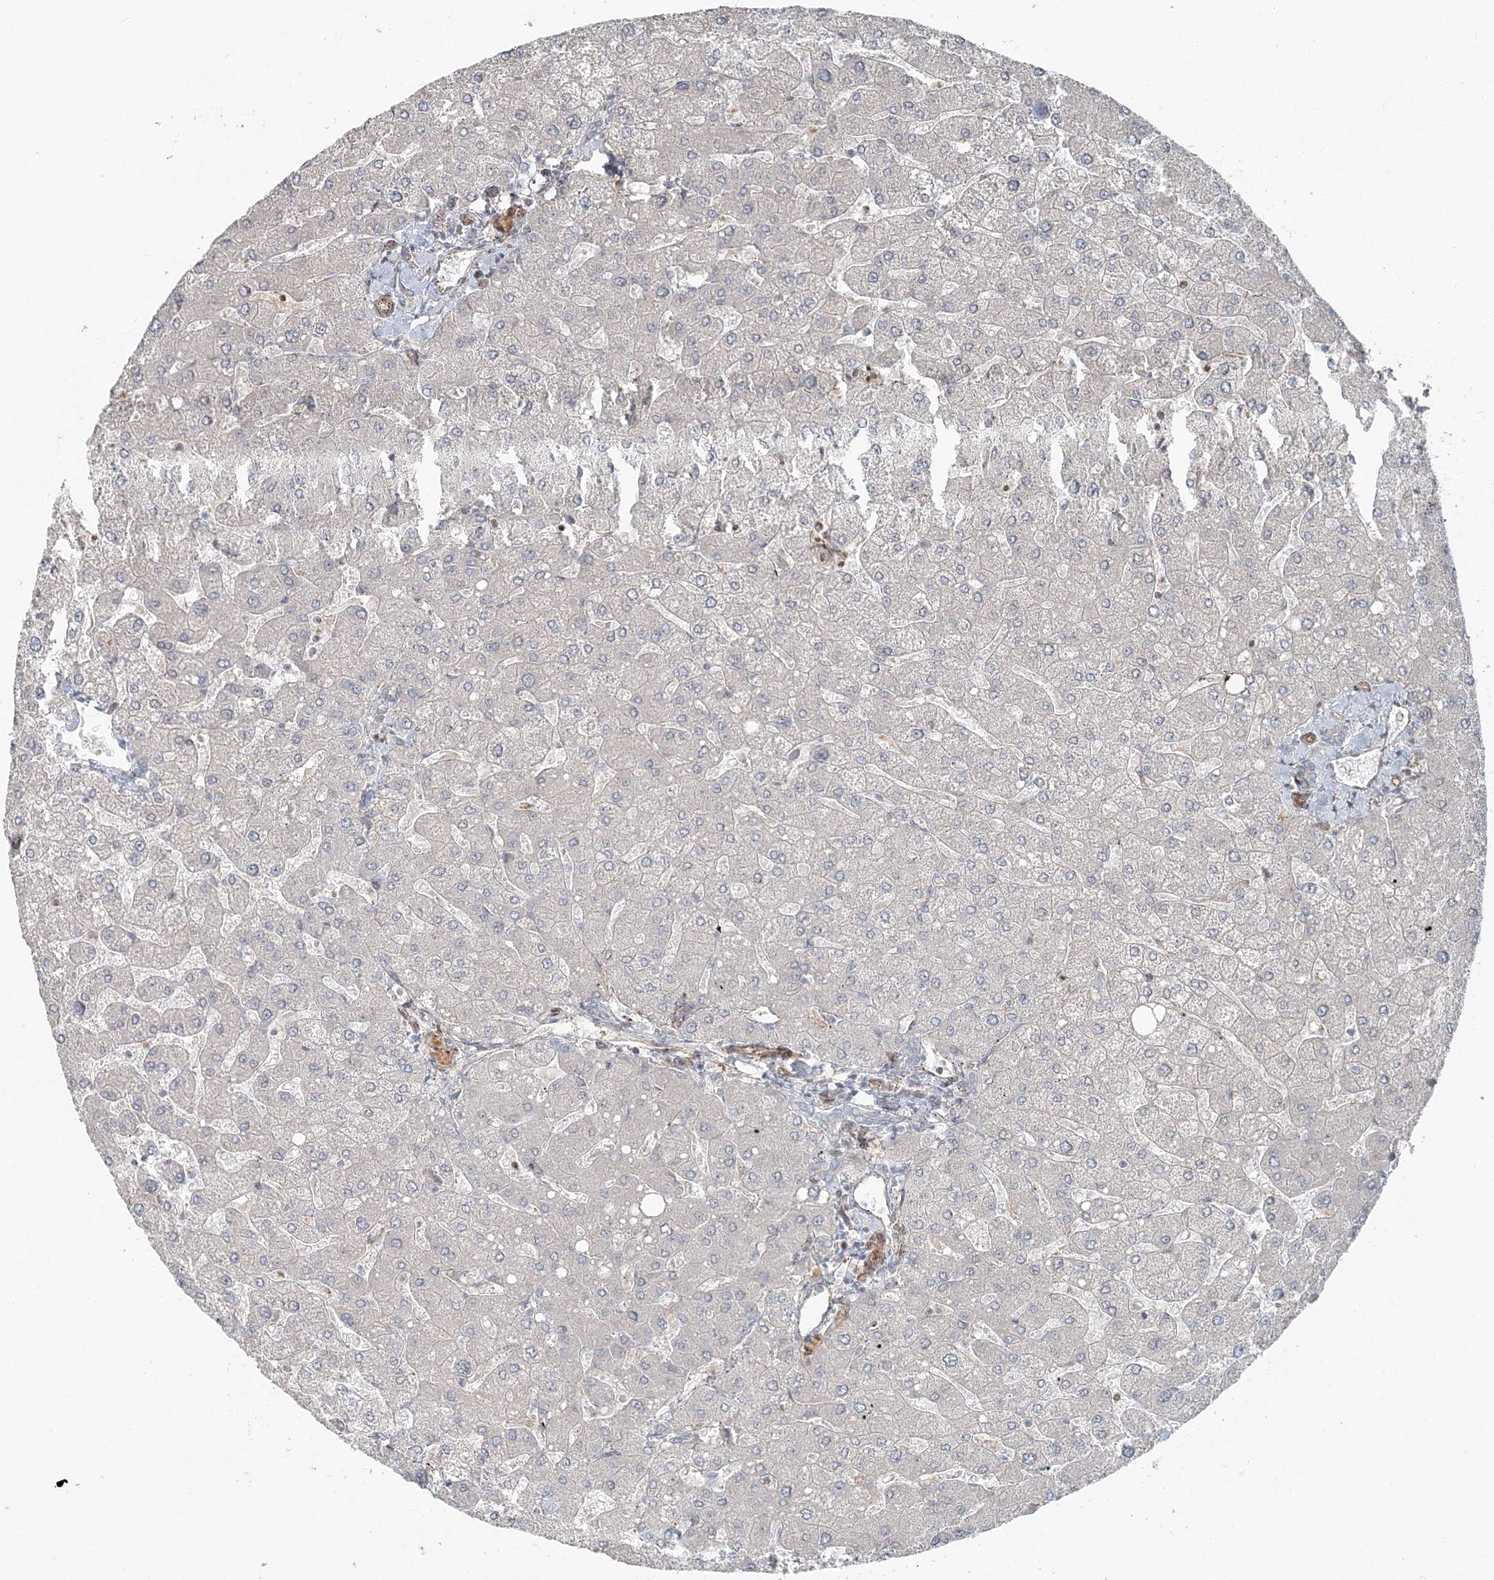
{"staining": {"intensity": "negative", "quantity": "none", "location": "none"}, "tissue": "liver", "cell_type": "Cholangiocytes", "image_type": "normal", "snomed": [{"axis": "morphology", "description": "Normal tissue, NOS"}, {"axis": "topography", "description": "Liver"}], "caption": "Immunohistochemical staining of benign liver reveals no significant positivity in cholangiocytes. The staining is performed using DAB (3,3'-diaminobenzidine) brown chromogen with nuclei counter-stained in using hematoxylin.", "gene": "FBXL17", "patient": {"sex": "male", "age": 55}}